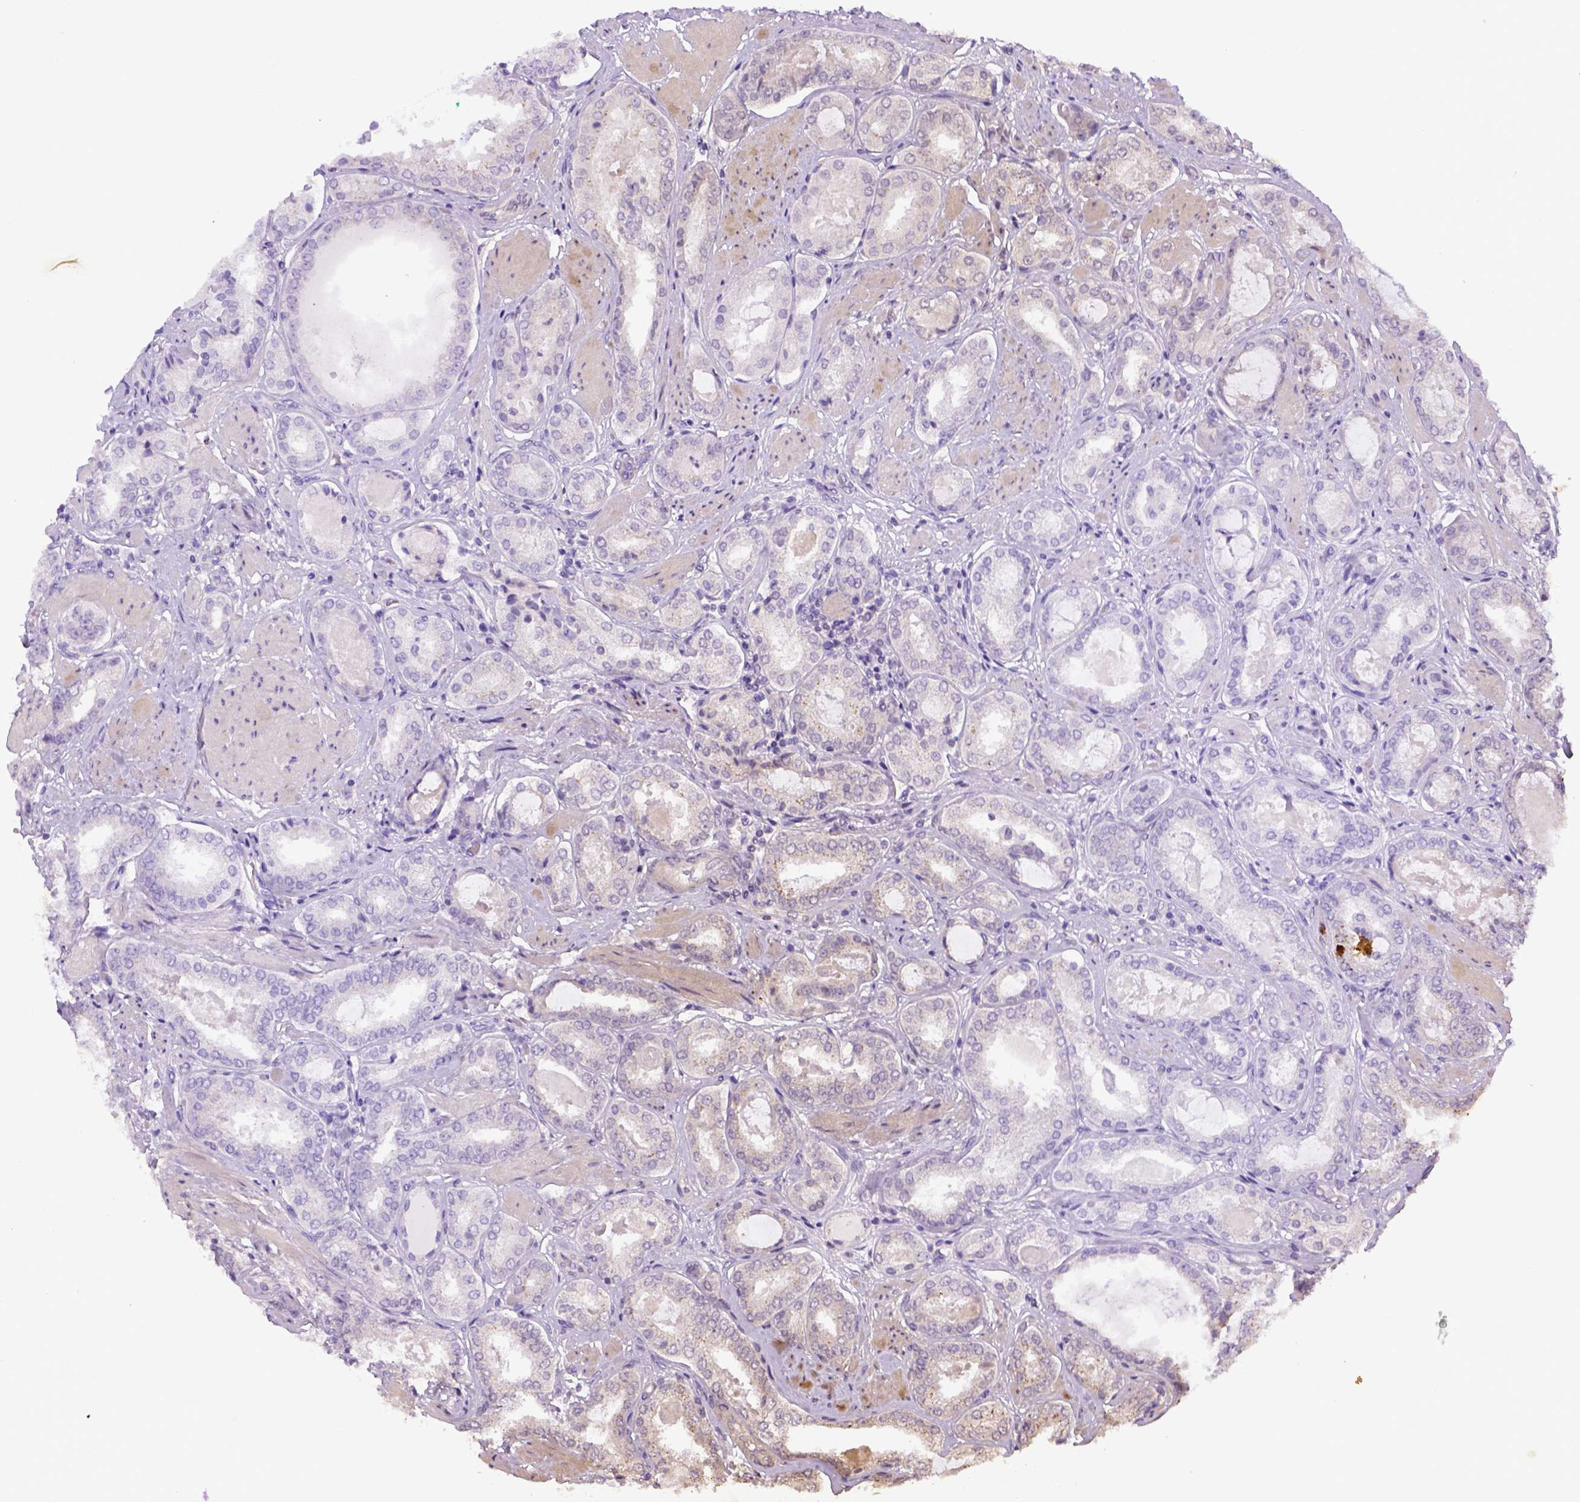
{"staining": {"intensity": "negative", "quantity": "none", "location": "none"}, "tissue": "prostate cancer", "cell_type": "Tumor cells", "image_type": "cancer", "snomed": [{"axis": "morphology", "description": "Adenocarcinoma, High grade"}, {"axis": "topography", "description": "Prostate"}], "caption": "Tumor cells show no significant protein staining in prostate cancer (adenocarcinoma (high-grade)).", "gene": "ITIH4", "patient": {"sex": "male", "age": 63}}